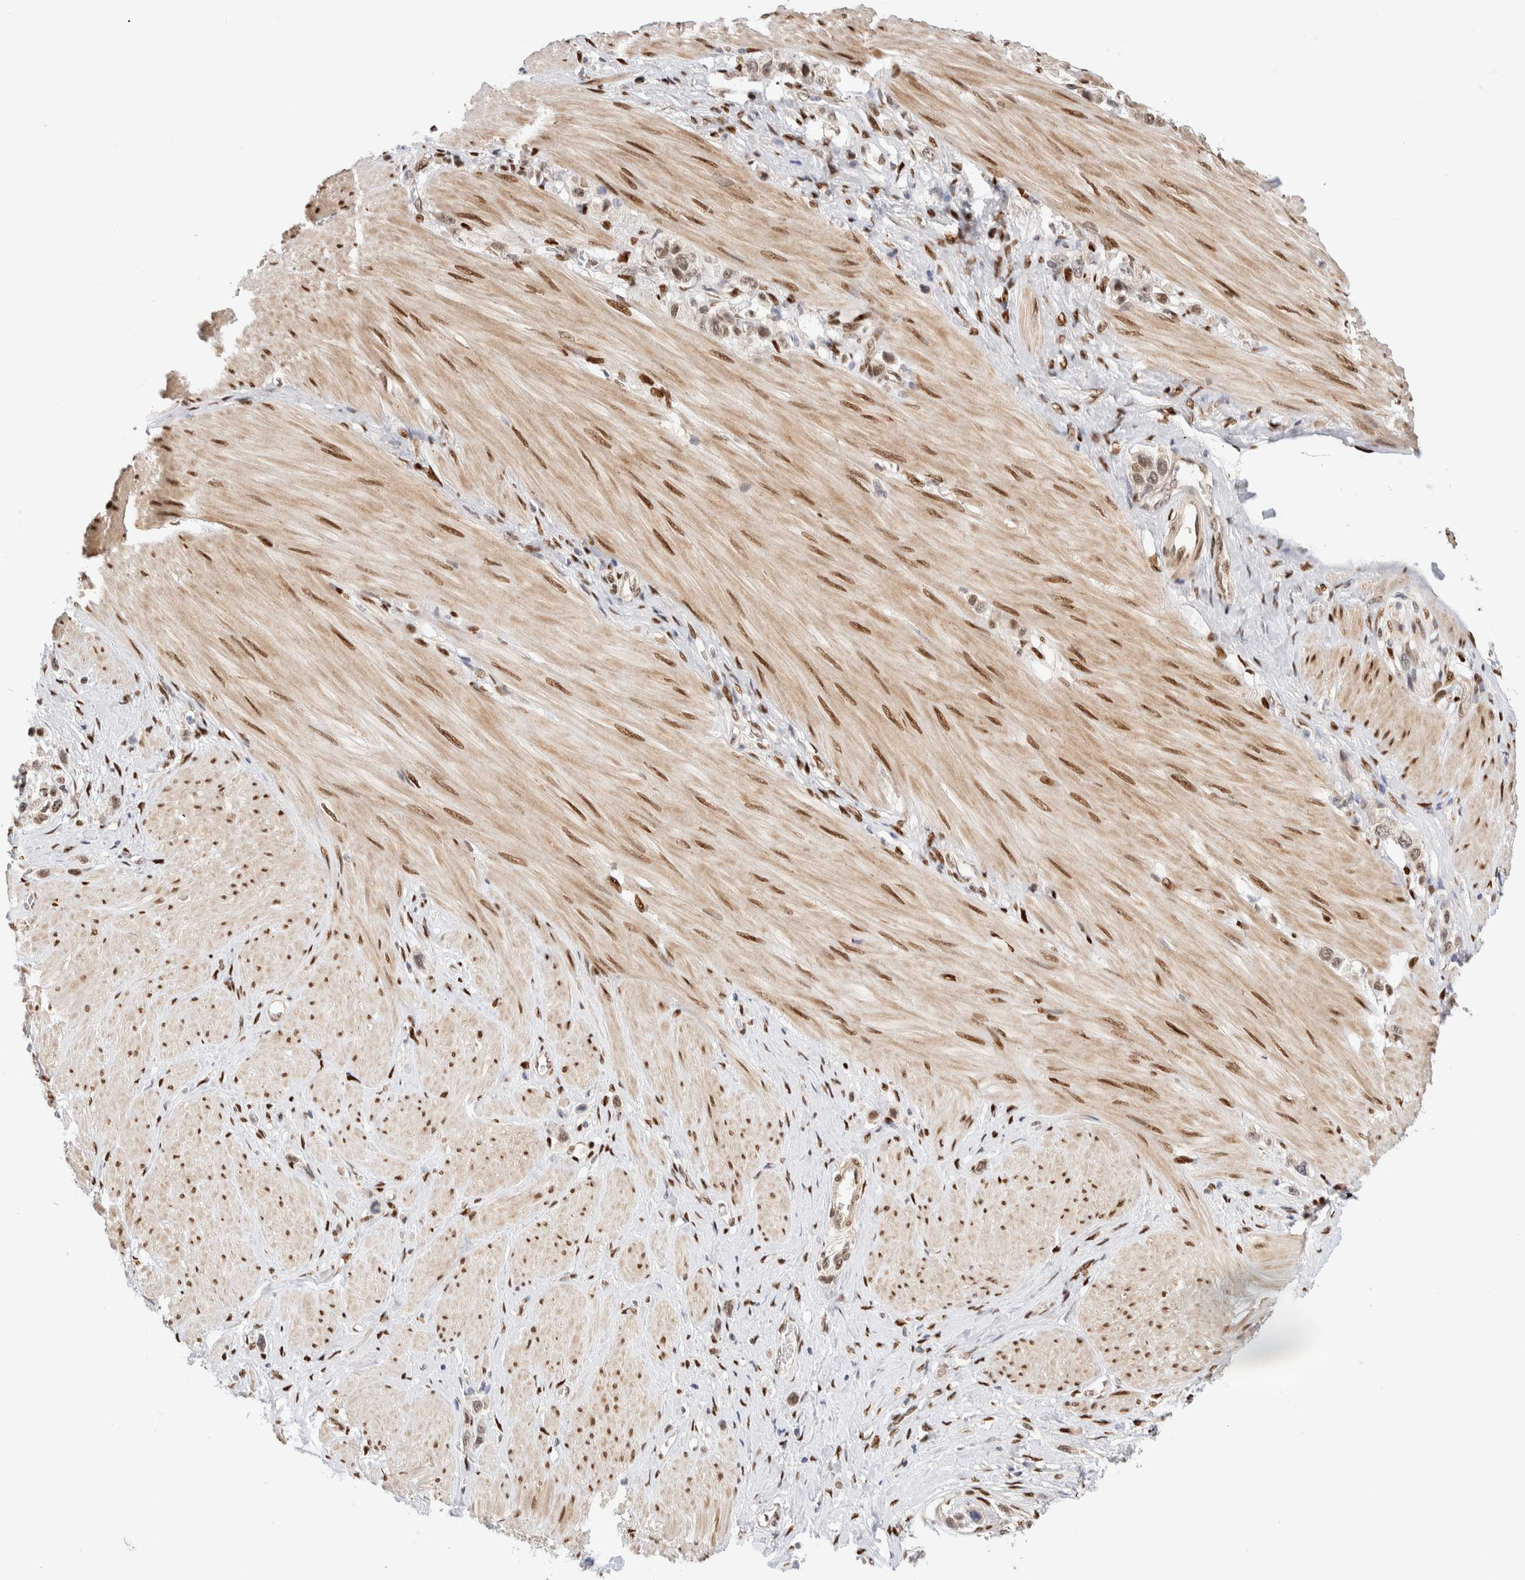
{"staining": {"intensity": "weak", "quantity": ">75%", "location": "nuclear"}, "tissue": "stomach cancer", "cell_type": "Tumor cells", "image_type": "cancer", "snomed": [{"axis": "morphology", "description": "Adenocarcinoma, NOS"}, {"axis": "topography", "description": "Stomach"}], "caption": "There is low levels of weak nuclear positivity in tumor cells of stomach adenocarcinoma, as demonstrated by immunohistochemical staining (brown color).", "gene": "NSMAF", "patient": {"sex": "female", "age": 65}}